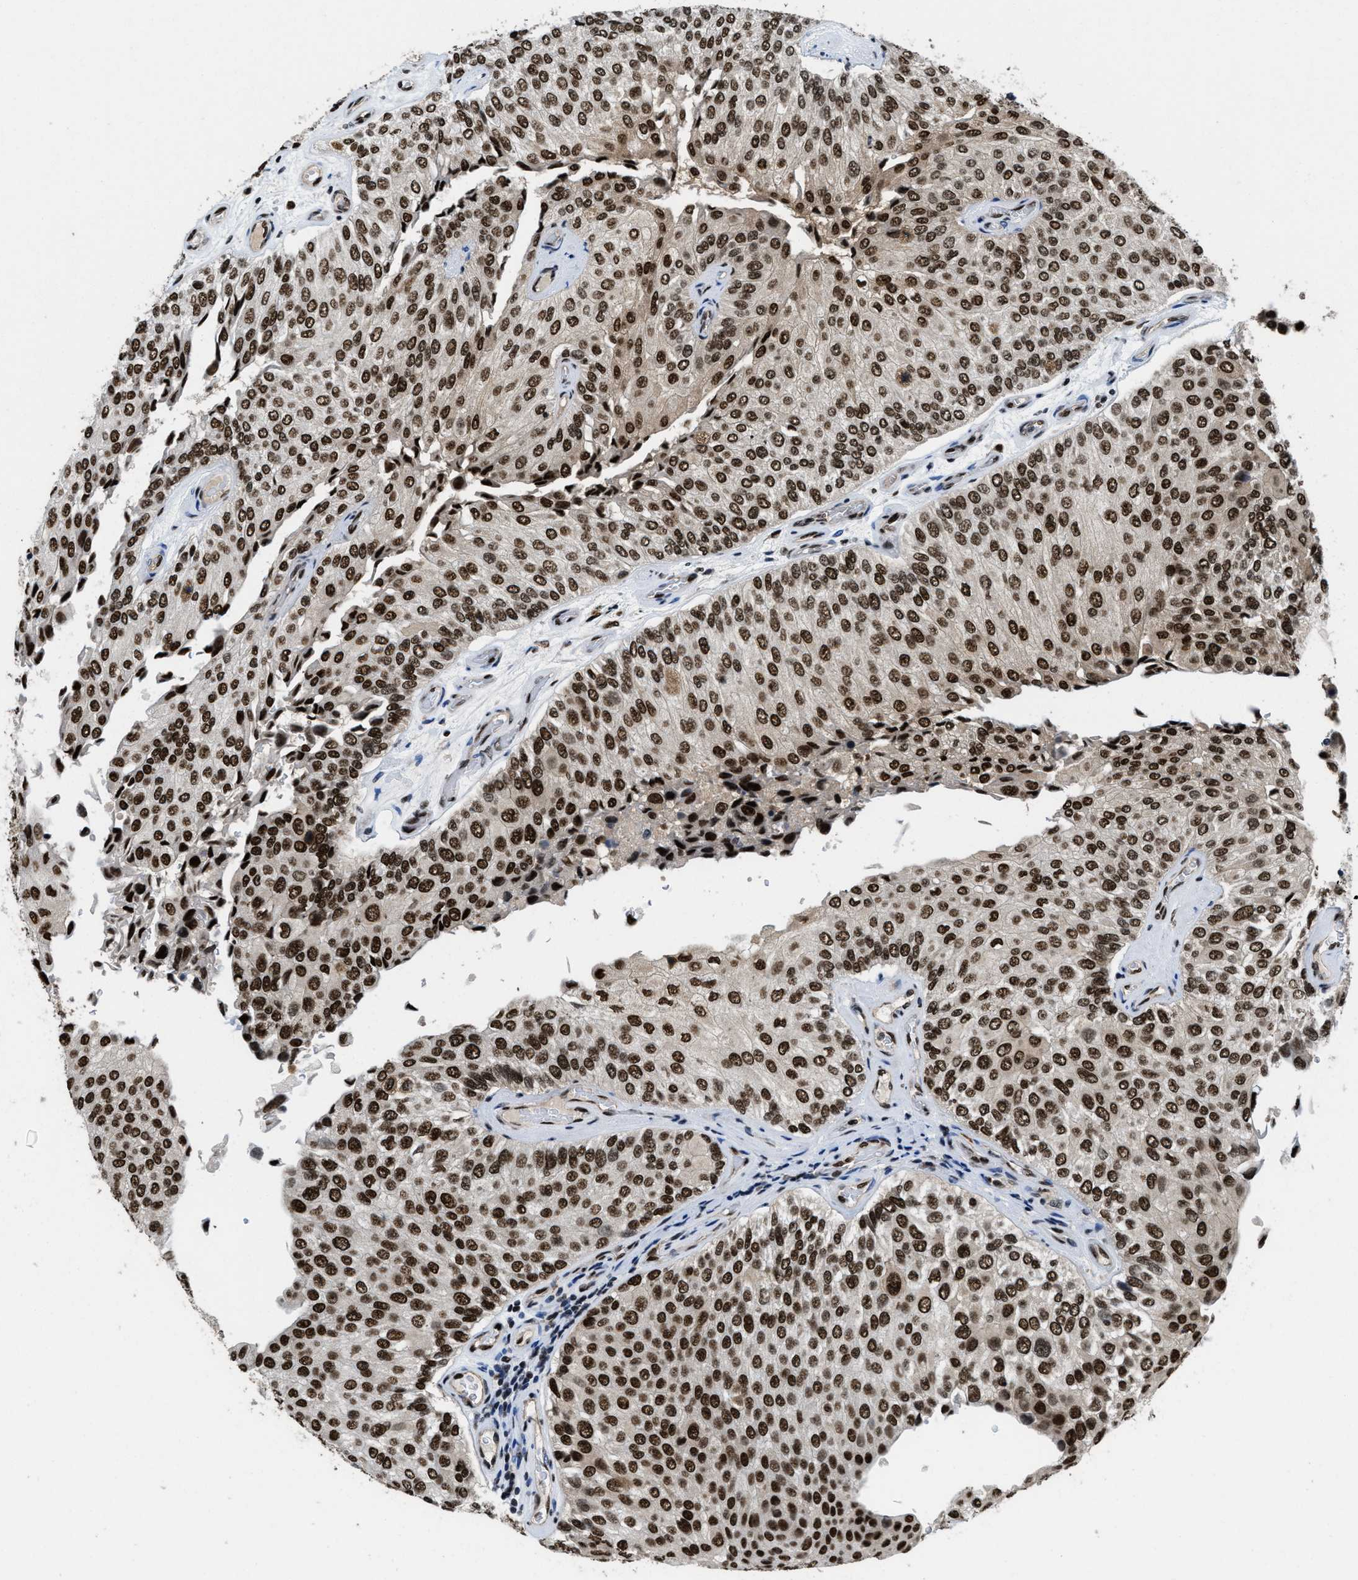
{"staining": {"intensity": "strong", "quantity": ">75%", "location": "nuclear"}, "tissue": "urothelial cancer", "cell_type": "Tumor cells", "image_type": "cancer", "snomed": [{"axis": "morphology", "description": "Urothelial carcinoma, High grade"}, {"axis": "topography", "description": "Kidney"}, {"axis": "topography", "description": "Urinary bladder"}], "caption": "The micrograph reveals immunohistochemical staining of urothelial cancer. There is strong nuclear positivity is appreciated in about >75% of tumor cells.", "gene": "SAFB", "patient": {"sex": "male", "age": 77}}